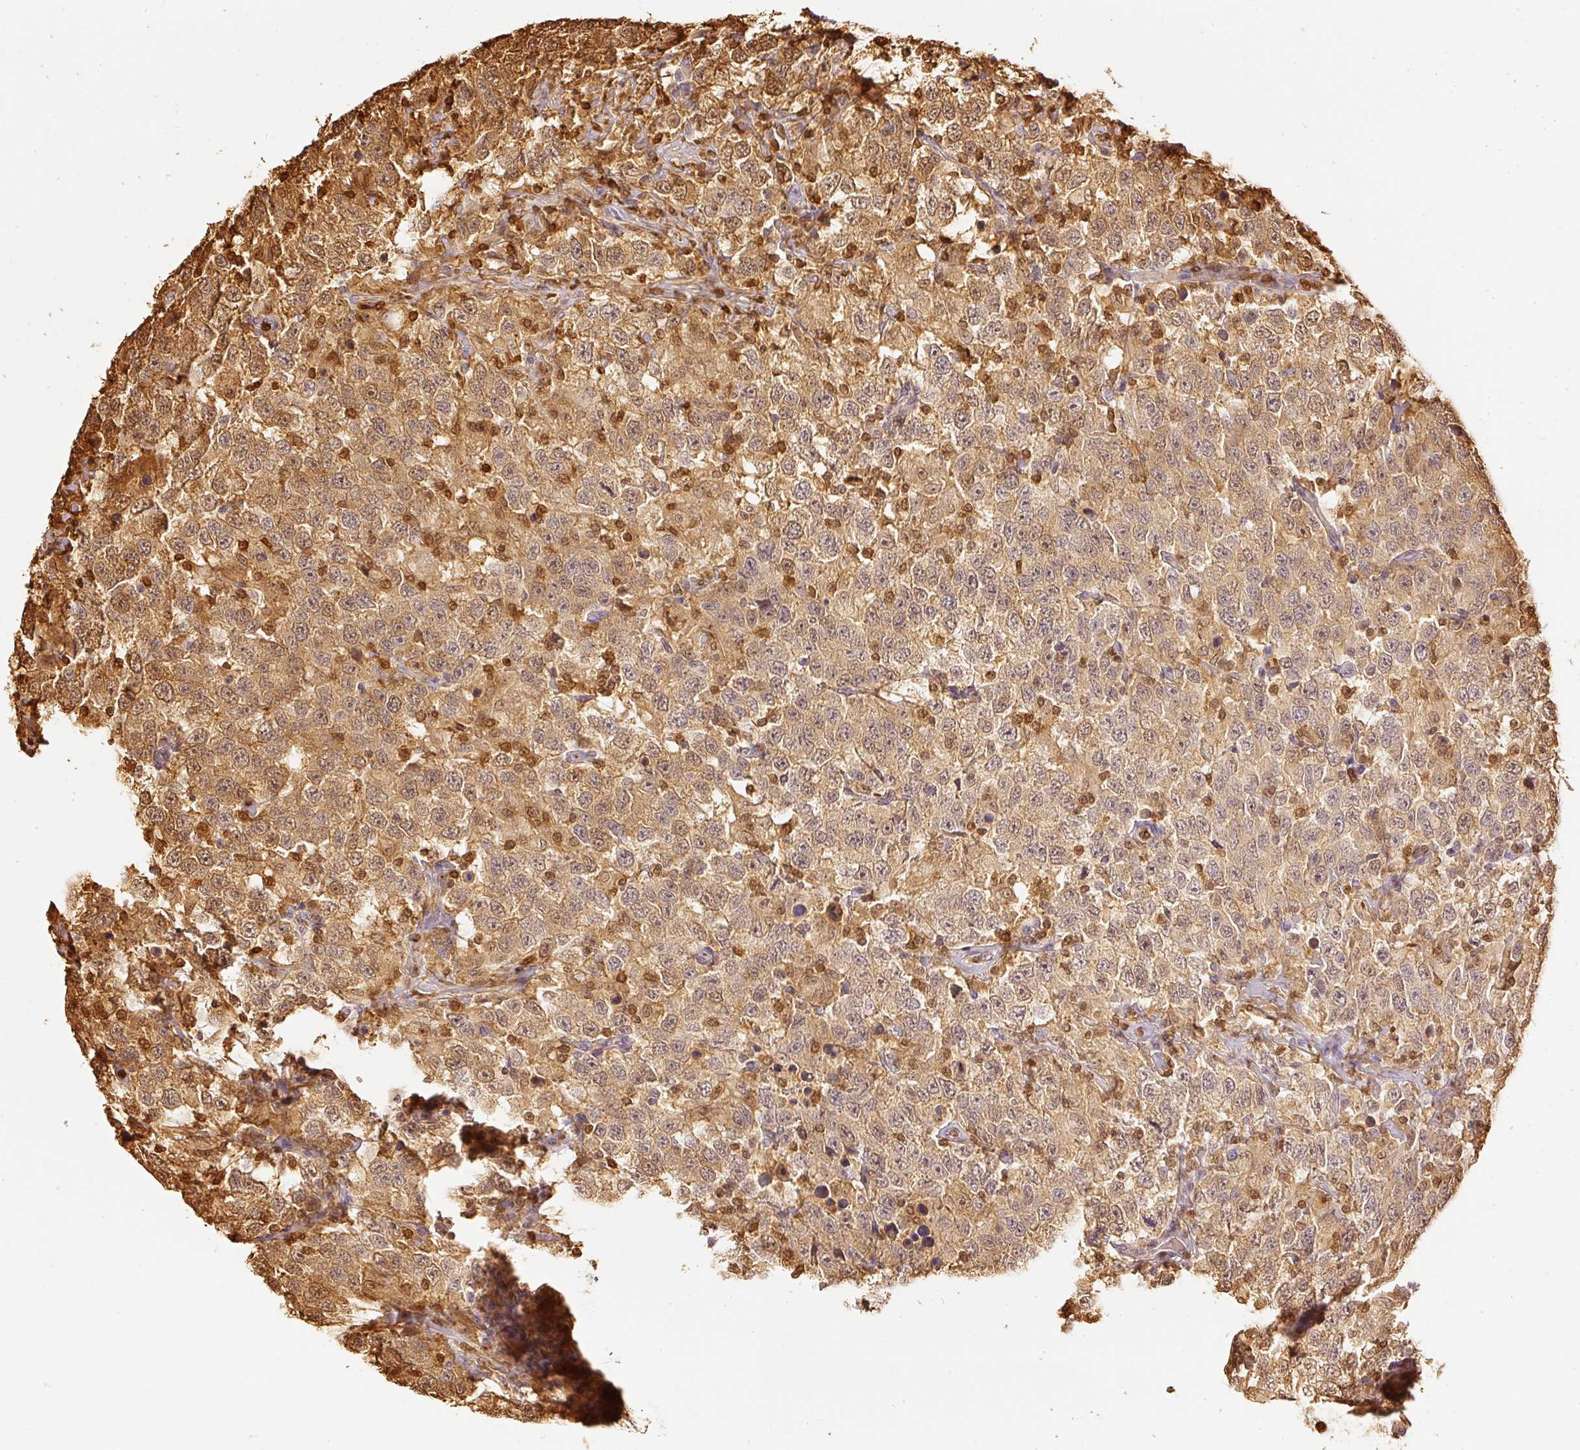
{"staining": {"intensity": "moderate", "quantity": ">75%", "location": "cytoplasmic/membranous"}, "tissue": "testis cancer", "cell_type": "Tumor cells", "image_type": "cancer", "snomed": [{"axis": "morphology", "description": "Seminoma, NOS"}, {"axis": "topography", "description": "Testis"}], "caption": "Human testis cancer (seminoma) stained for a protein (brown) reveals moderate cytoplasmic/membranous positive positivity in approximately >75% of tumor cells.", "gene": "PFN1", "patient": {"sex": "male", "age": 41}}